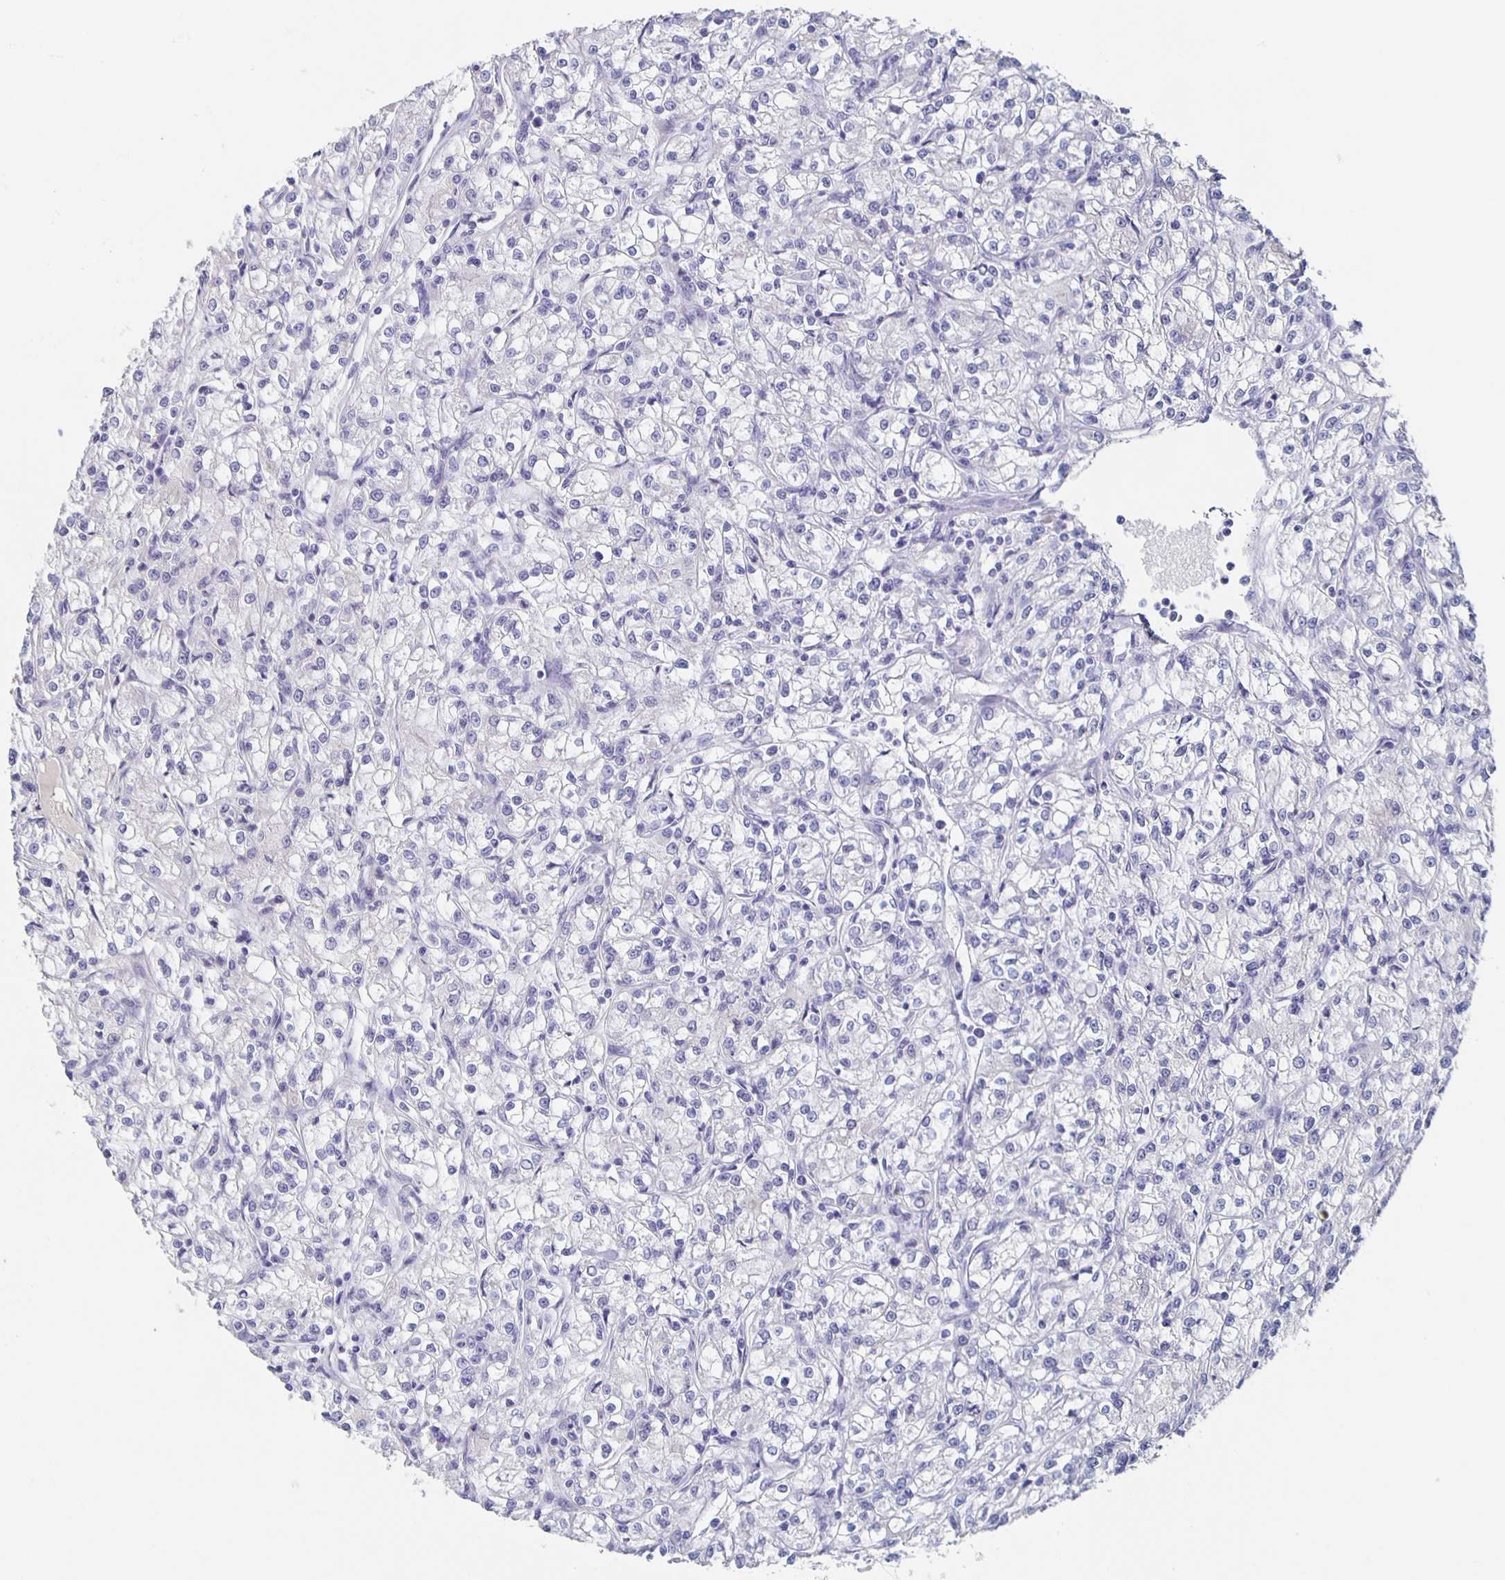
{"staining": {"intensity": "negative", "quantity": "none", "location": "none"}, "tissue": "renal cancer", "cell_type": "Tumor cells", "image_type": "cancer", "snomed": [{"axis": "morphology", "description": "Adenocarcinoma, NOS"}, {"axis": "topography", "description": "Kidney"}], "caption": "Micrograph shows no significant protein staining in tumor cells of renal adenocarcinoma.", "gene": "CACNA2D2", "patient": {"sex": "female", "age": 59}}